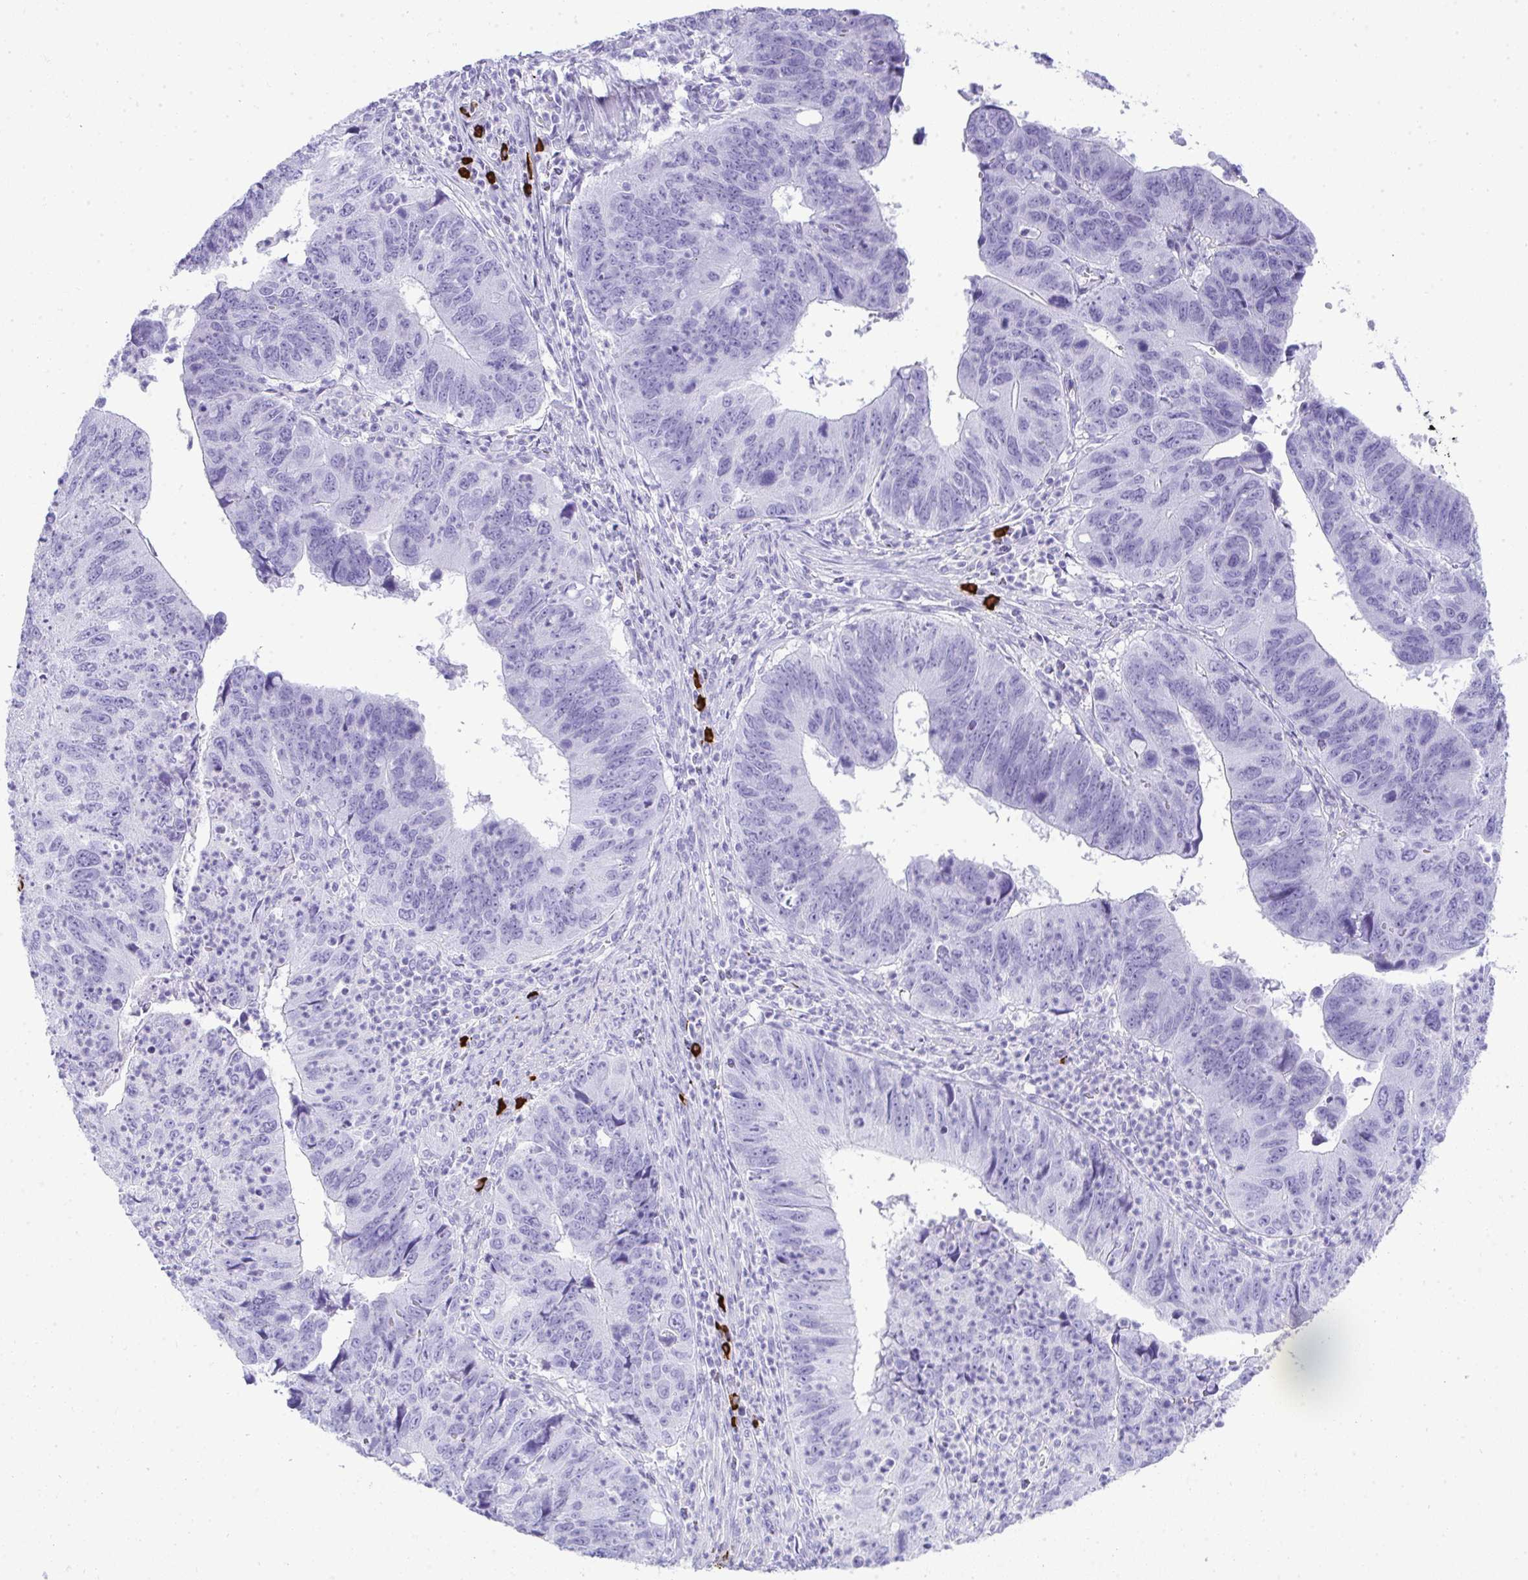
{"staining": {"intensity": "negative", "quantity": "none", "location": "none"}, "tissue": "stomach cancer", "cell_type": "Tumor cells", "image_type": "cancer", "snomed": [{"axis": "morphology", "description": "Adenocarcinoma, NOS"}, {"axis": "topography", "description": "Stomach"}], "caption": "The micrograph reveals no significant staining in tumor cells of stomach cancer (adenocarcinoma).", "gene": "CDADC1", "patient": {"sex": "male", "age": 59}}